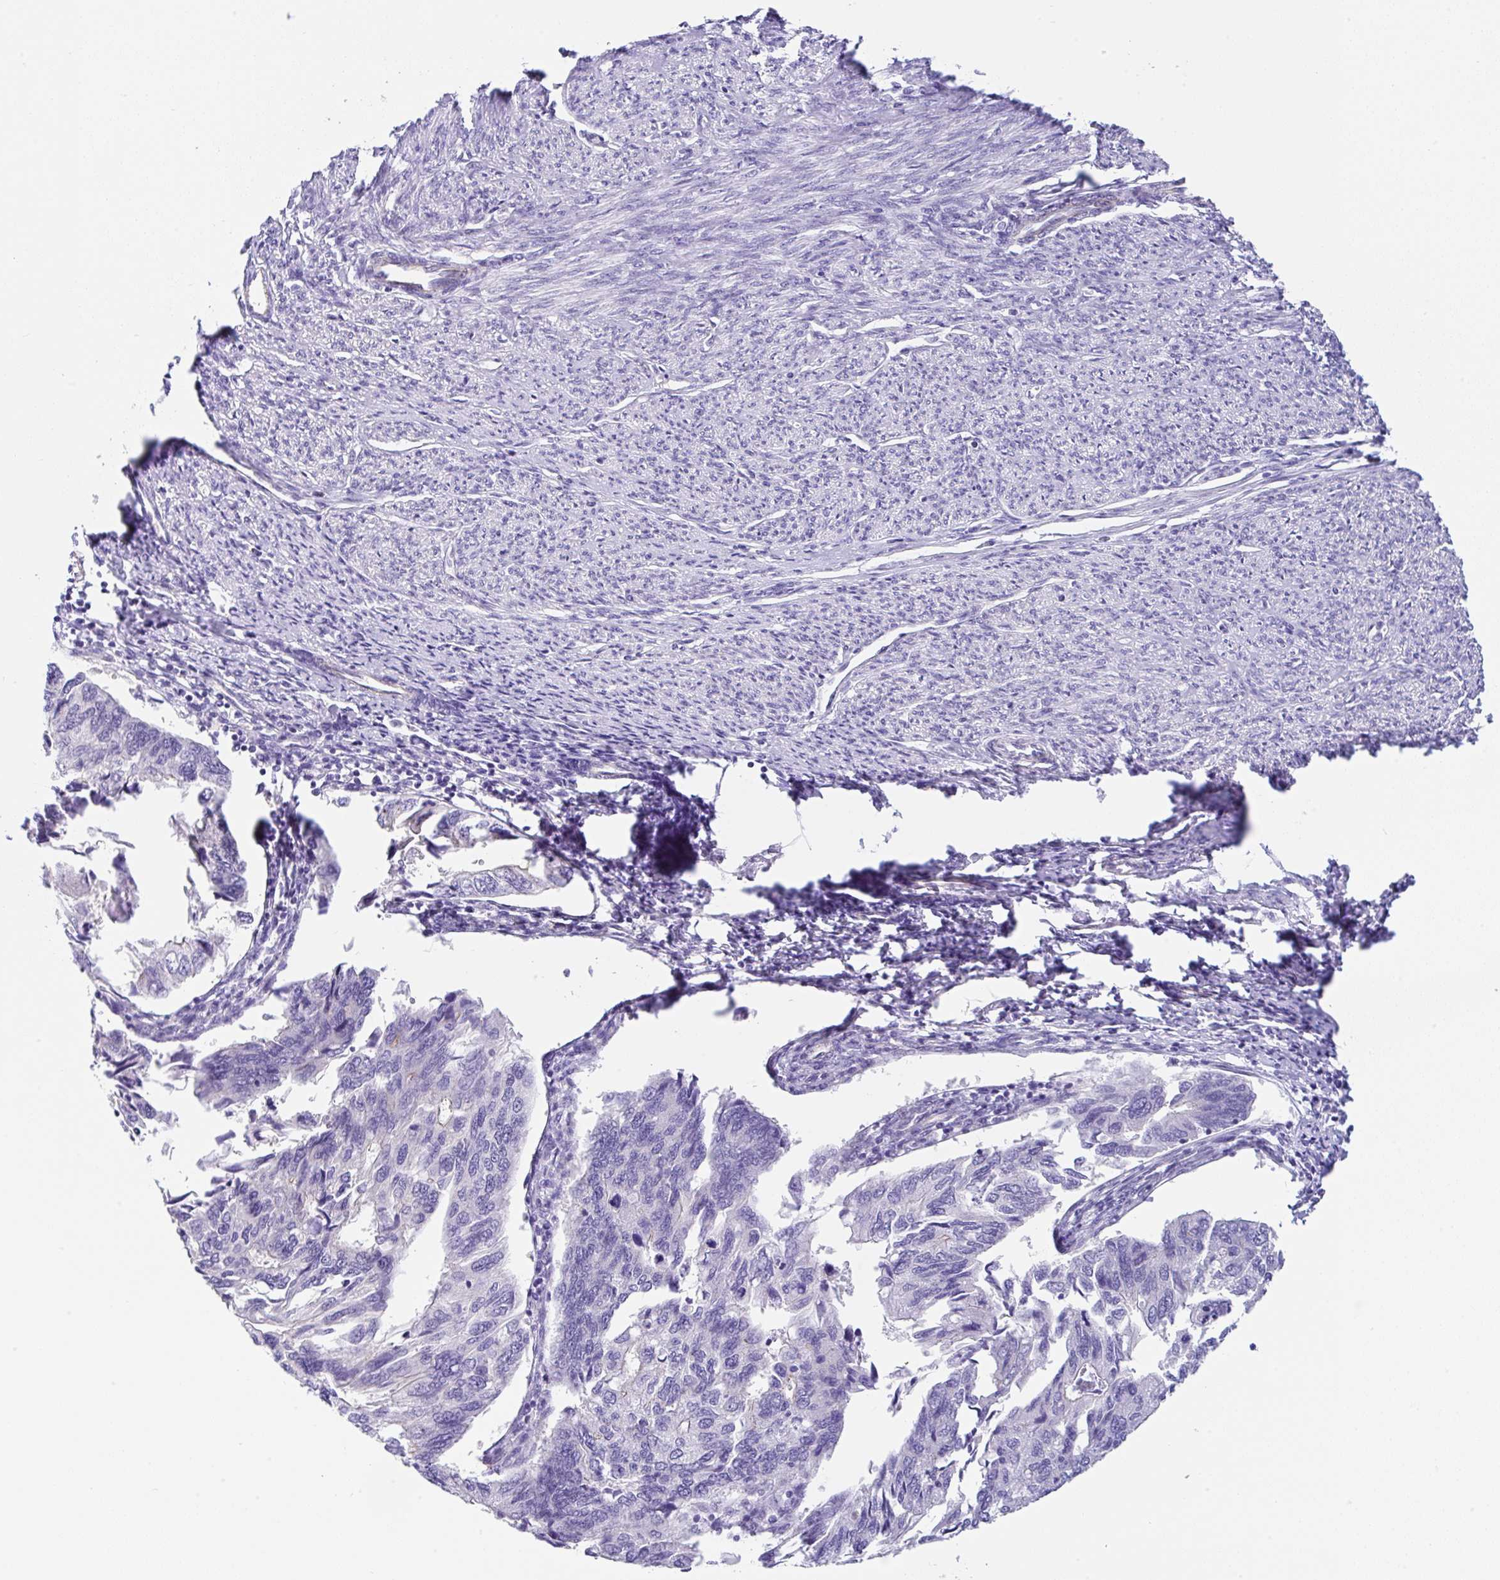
{"staining": {"intensity": "negative", "quantity": "none", "location": "none"}, "tissue": "endometrial cancer", "cell_type": "Tumor cells", "image_type": "cancer", "snomed": [{"axis": "morphology", "description": "Carcinoma, NOS"}, {"axis": "topography", "description": "Uterus"}], "caption": "High magnification brightfield microscopy of endometrial cancer (carcinoma) stained with DAB (3,3'-diaminobenzidine) (brown) and counterstained with hematoxylin (blue): tumor cells show no significant expression.", "gene": "CGNL1", "patient": {"sex": "female", "age": 76}}